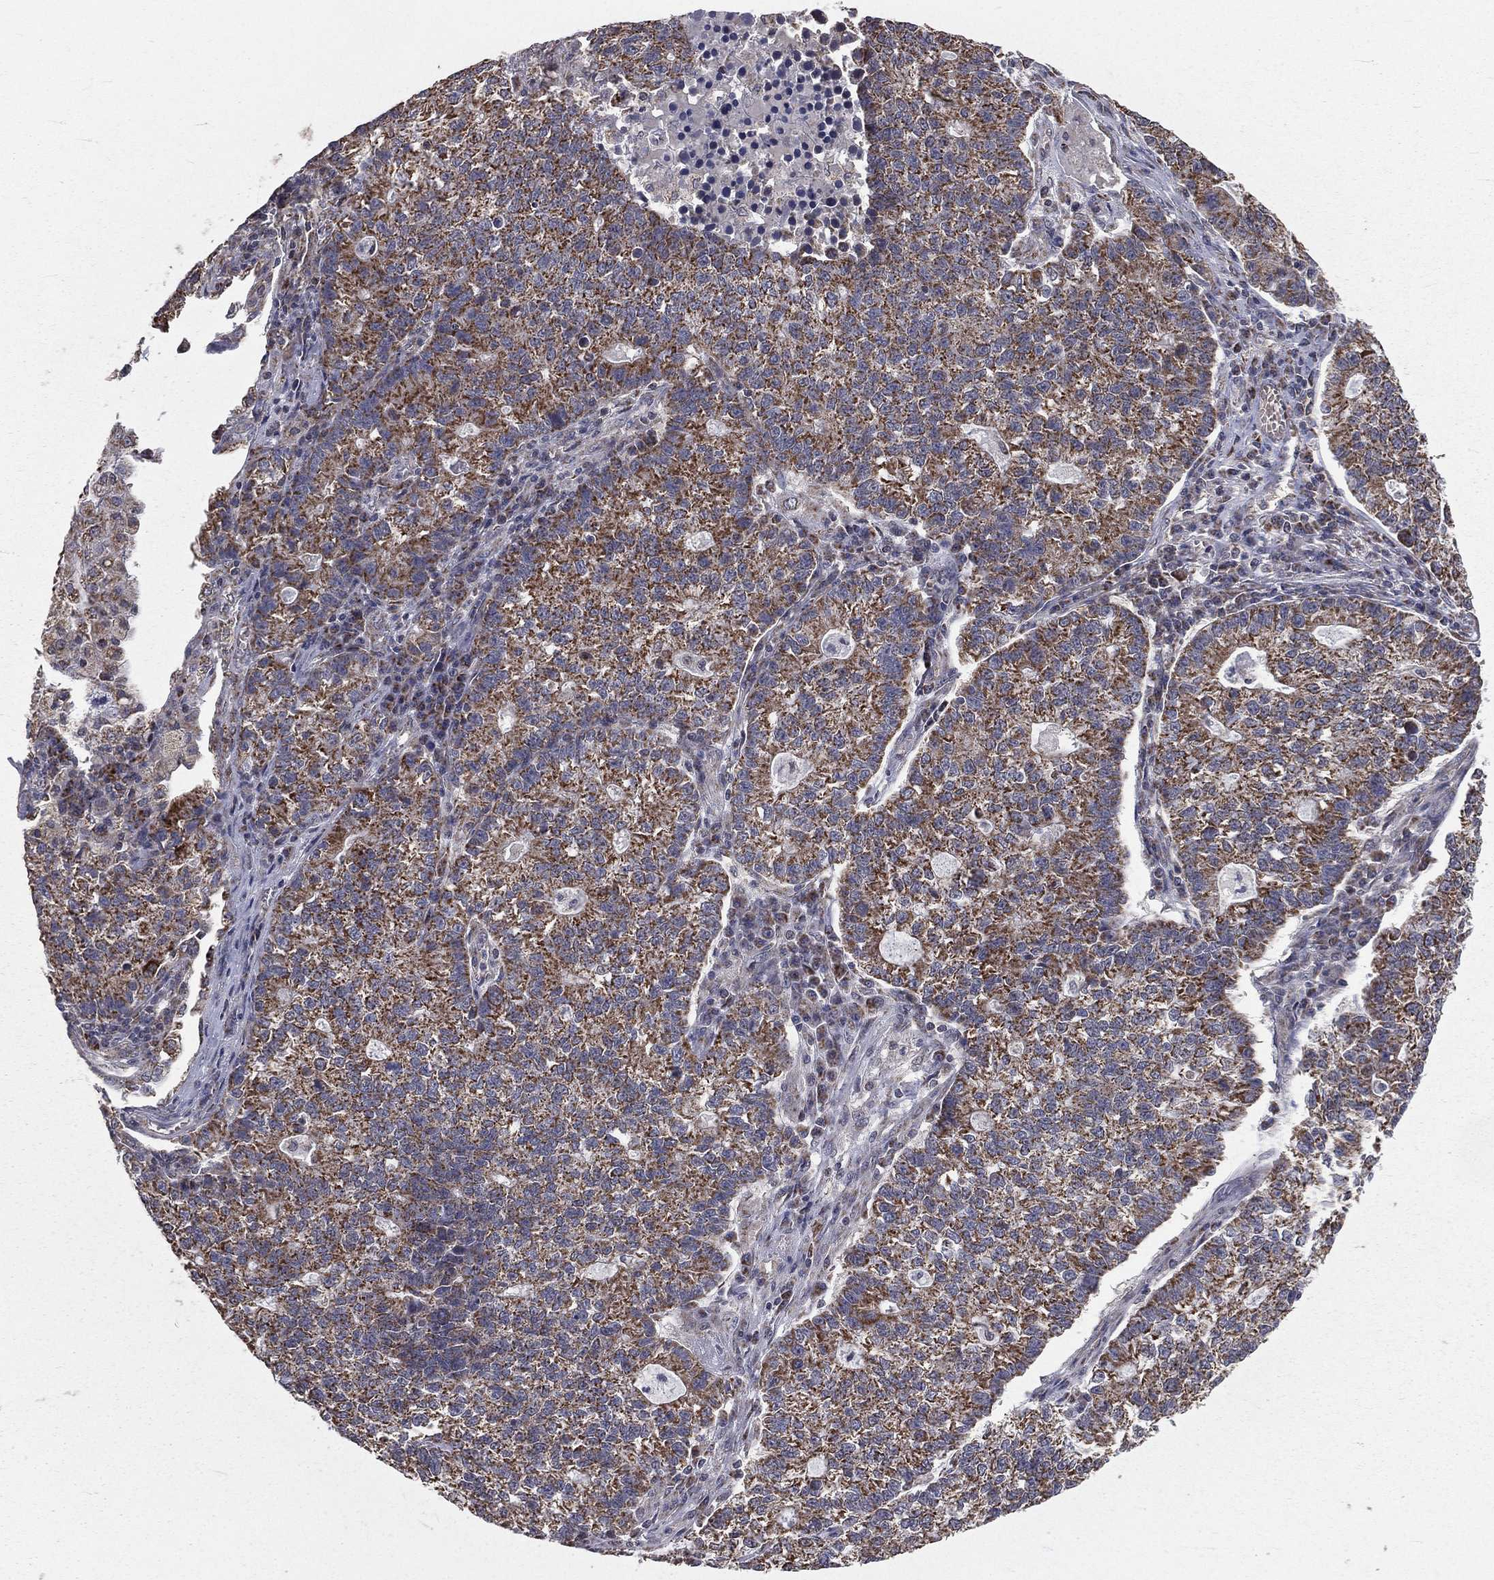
{"staining": {"intensity": "moderate", "quantity": ">75%", "location": "cytoplasmic/membranous"}, "tissue": "lung cancer", "cell_type": "Tumor cells", "image_type": "cancer", "snomed": [{"axis": "morphology", "description": "Adenocarcinoma, NOS"}, {"axis": "topography", "description": "Lung"}], "caption": "Lung cancer stained for a protein shows moderate cytoplasmic/membranous positivity in tumor cells.", "gene": "MRPL46", "patient": {"sex": "male", "age": 57}}